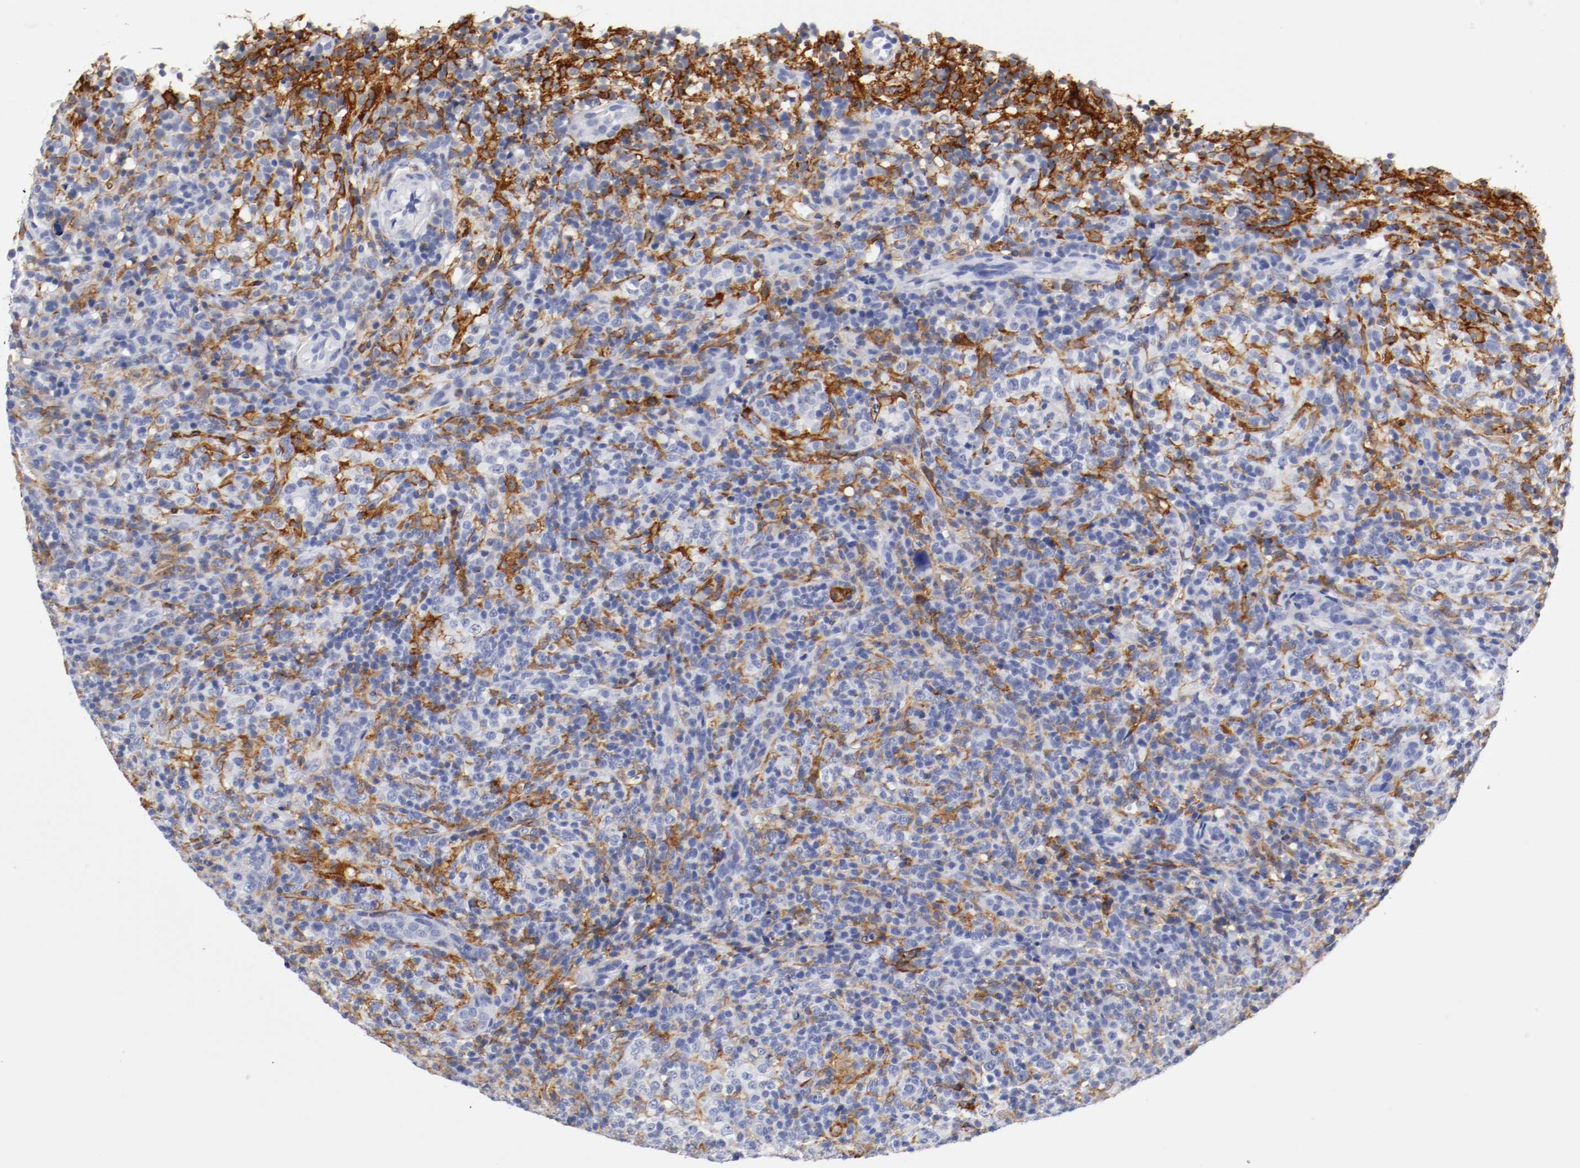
{"staining": {"intensity": "negative", "quantity": "none", "location": "none"}, "tissue": "lymphoma", "cell_type": "Tumor cells", "image_type": "cancer", "snomed": [{"axis": "morphology", "description": "Malignant lymphoma, non-Hodgkin's type, High grade"}, {"axis": "topography", "description": "Lymph node"}], "caption": "A micrograph of human lymphoma is negative for staining in tumor cells.", "gene": "ITGAX", "patient": {"sex": "female", "age": 76}}